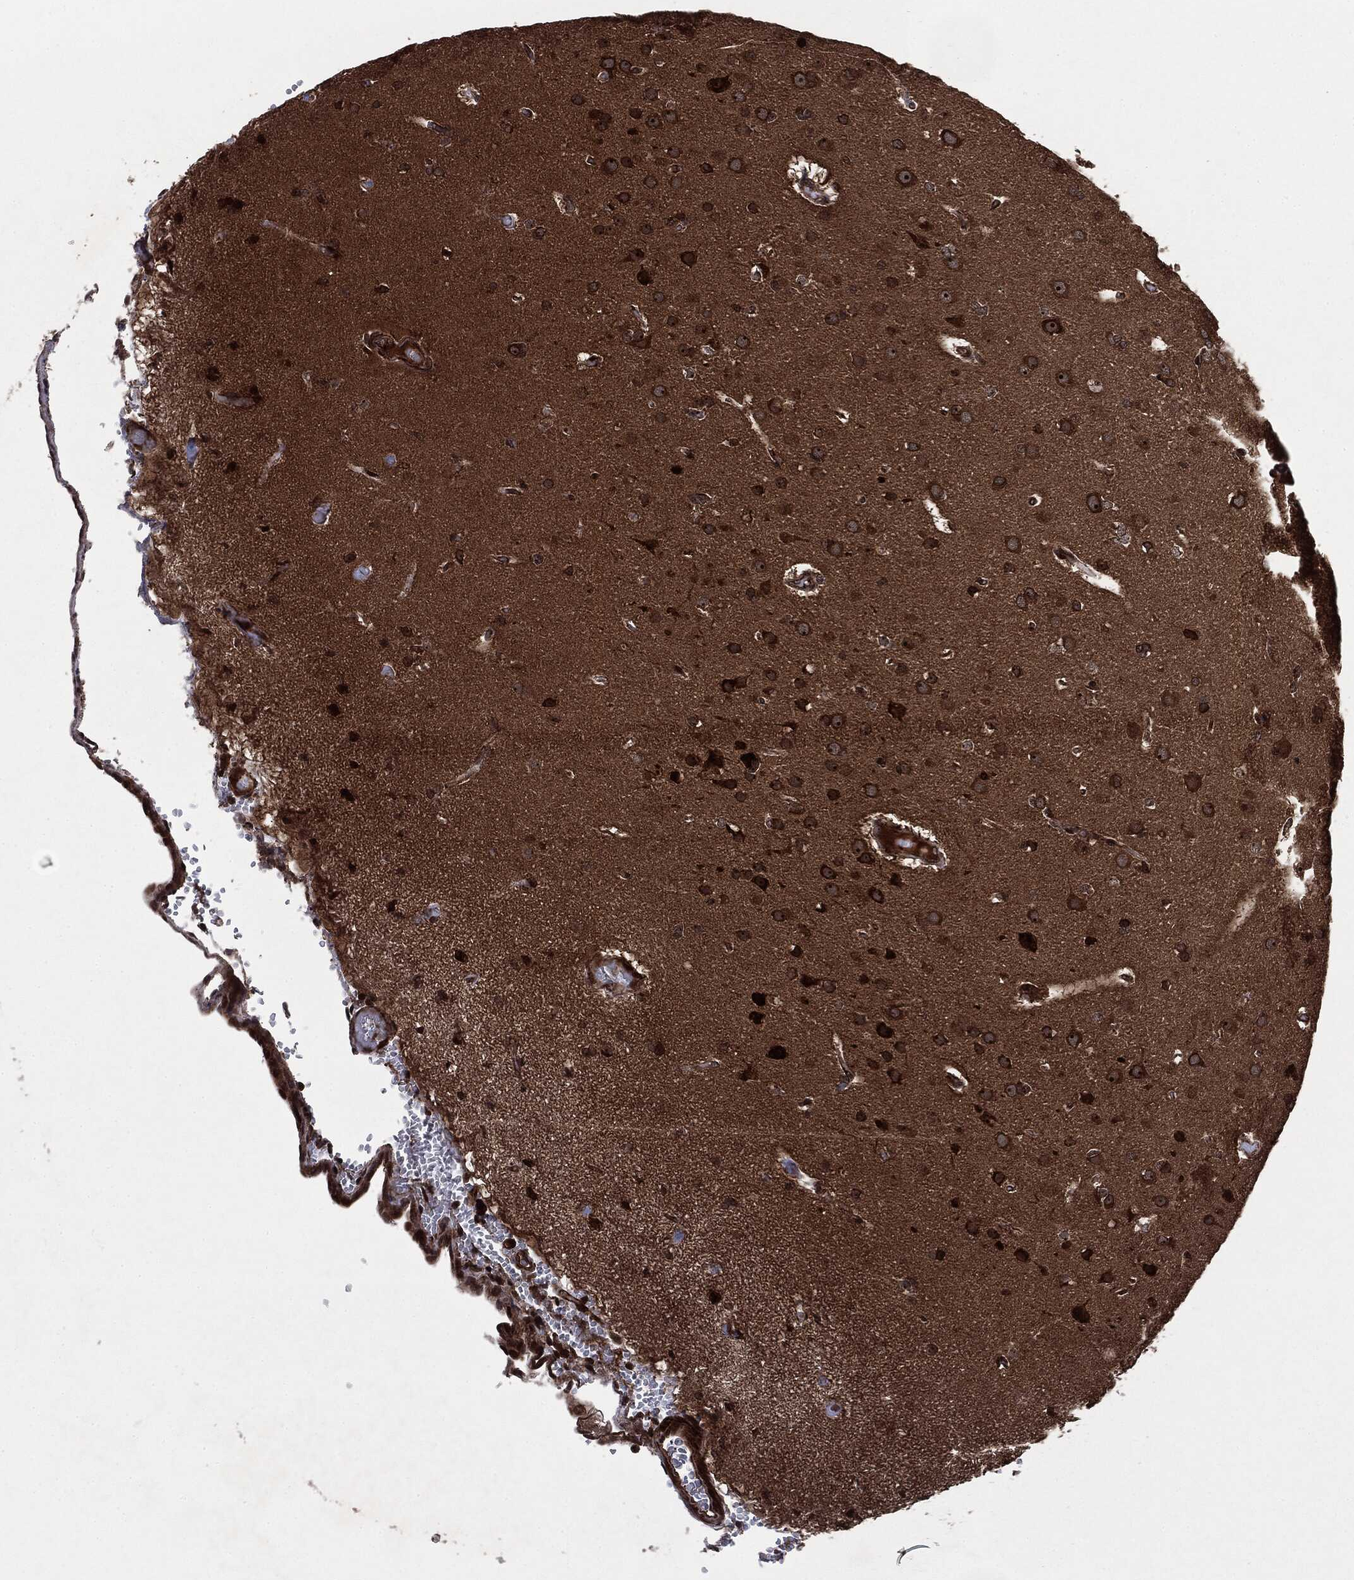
{"staining": {"intensity": "strong", "quantity": ">75%", "location": "cytoplasmic/membranous"}, "tissue": "glioma", "cell_type": "Tumor cells", "image_type": "cancer", "snomed": [{"axis": "morphology", "description": "Glioma, malignant, NOS"}, {"axis": "topography", "description": "Cerebral cortex"}], "caption": "Protein analysis of glioma tissue displays strong cytoplasmic/membranous expression in about >75% of tumor cells.", "gene": "CARD6", "patient": {"sex": "male", "age": 58}}